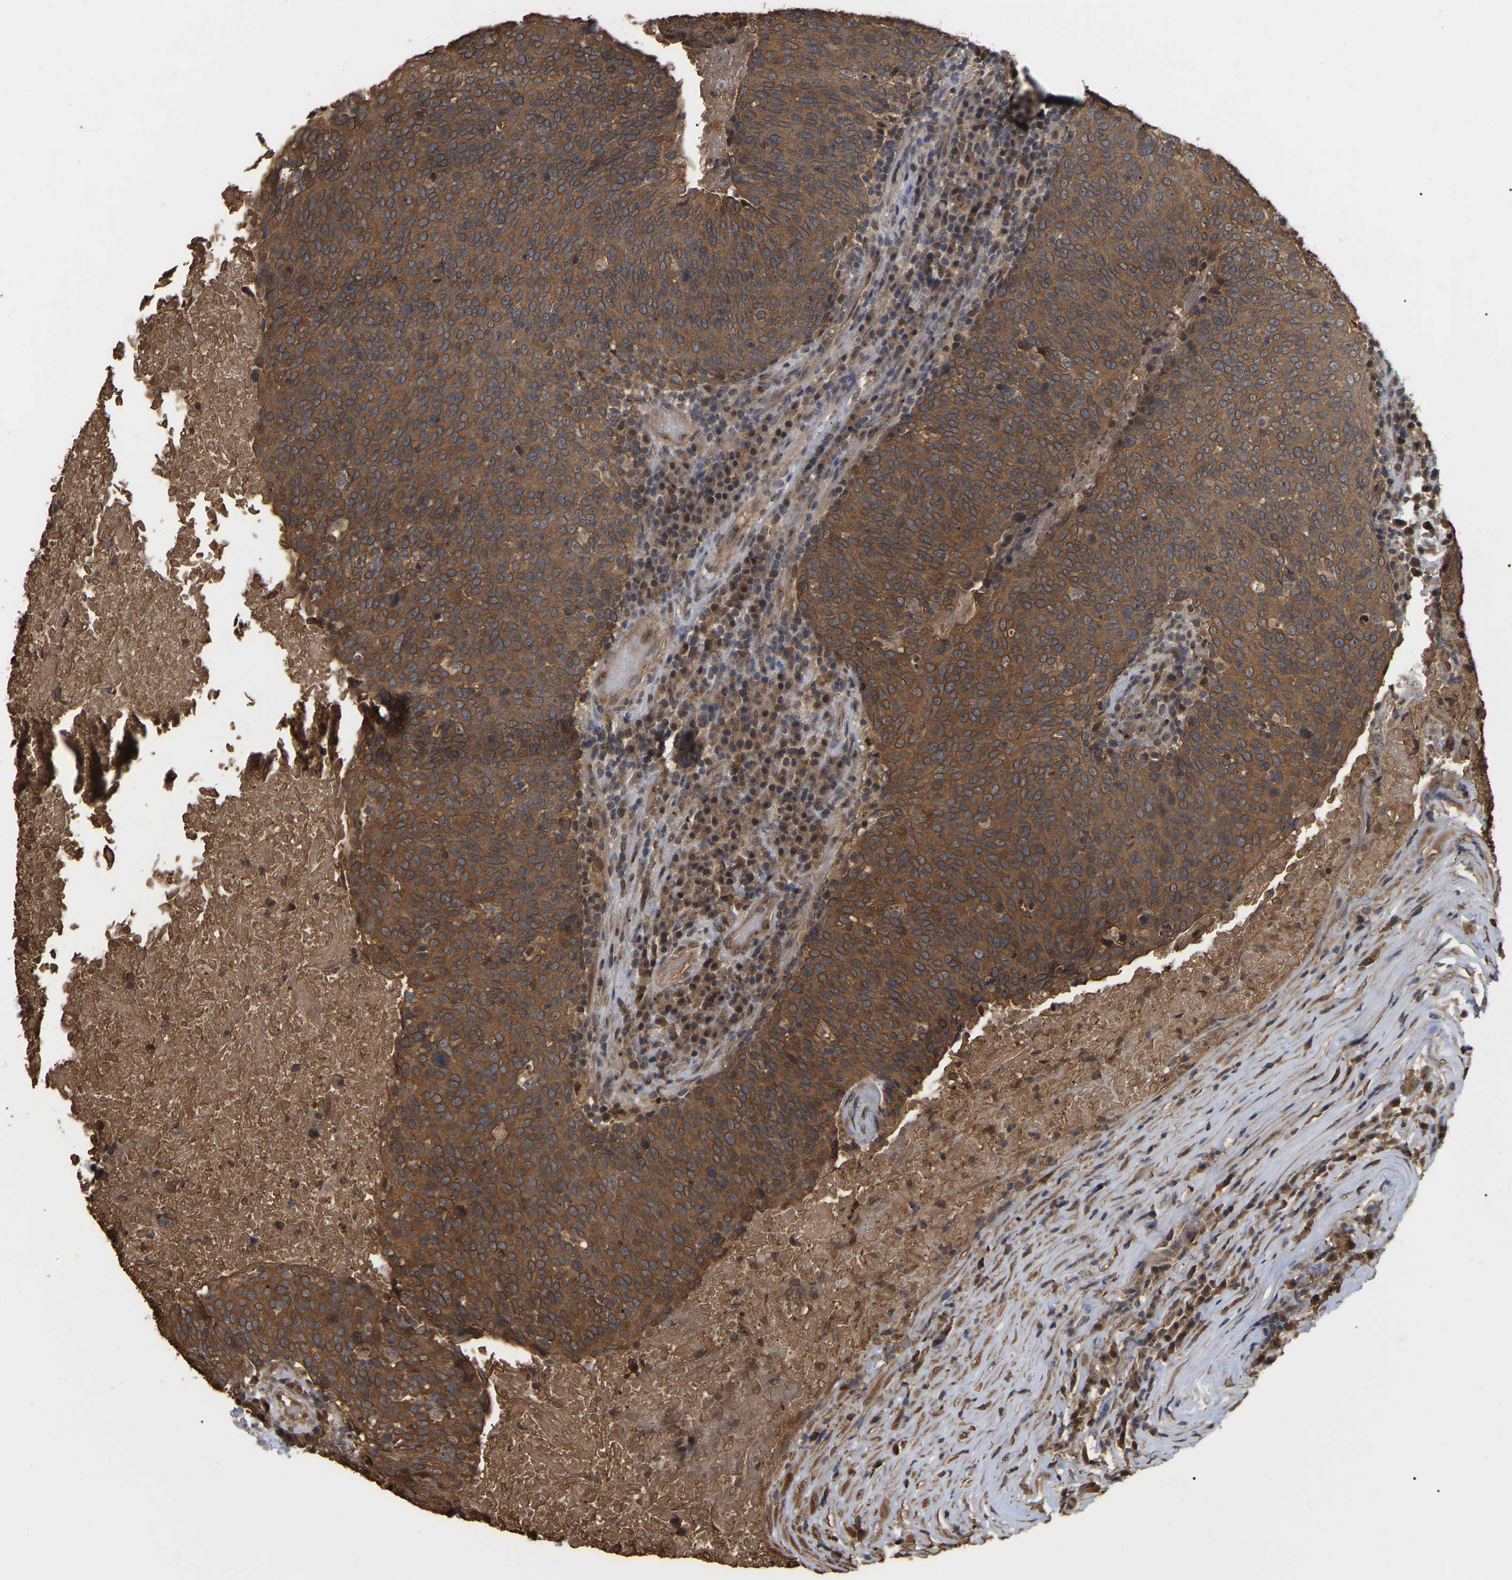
{"staining": {"intensity": "moderate", "quantity": ">75%", "location": "cytoplasmic/membranous,nuclear"}, "tissue": "head and neck cancer", "cell_type": "Tumor cells", "image_type": "cancer", "snomed": [{"axis": "morphology", "description": "Squamous cell carcinoma, NOS"}, {"axis": "morphology", "description": "Squamous cell carcinoma, metastatic, NOS"}, {"axis": "topography", "description": "Lymph node"}, {"axis": "topography", "description": "Head-Neck"}], "caption": "Tumor cells show medium levels of moderate cytoplasmic/membranous and nuclear expression in about >75% of cells in head and neck metastatic squamous cell carcinoma.", "gene": "FAM219A", "patient": {"sex": "male", "age": 62}}